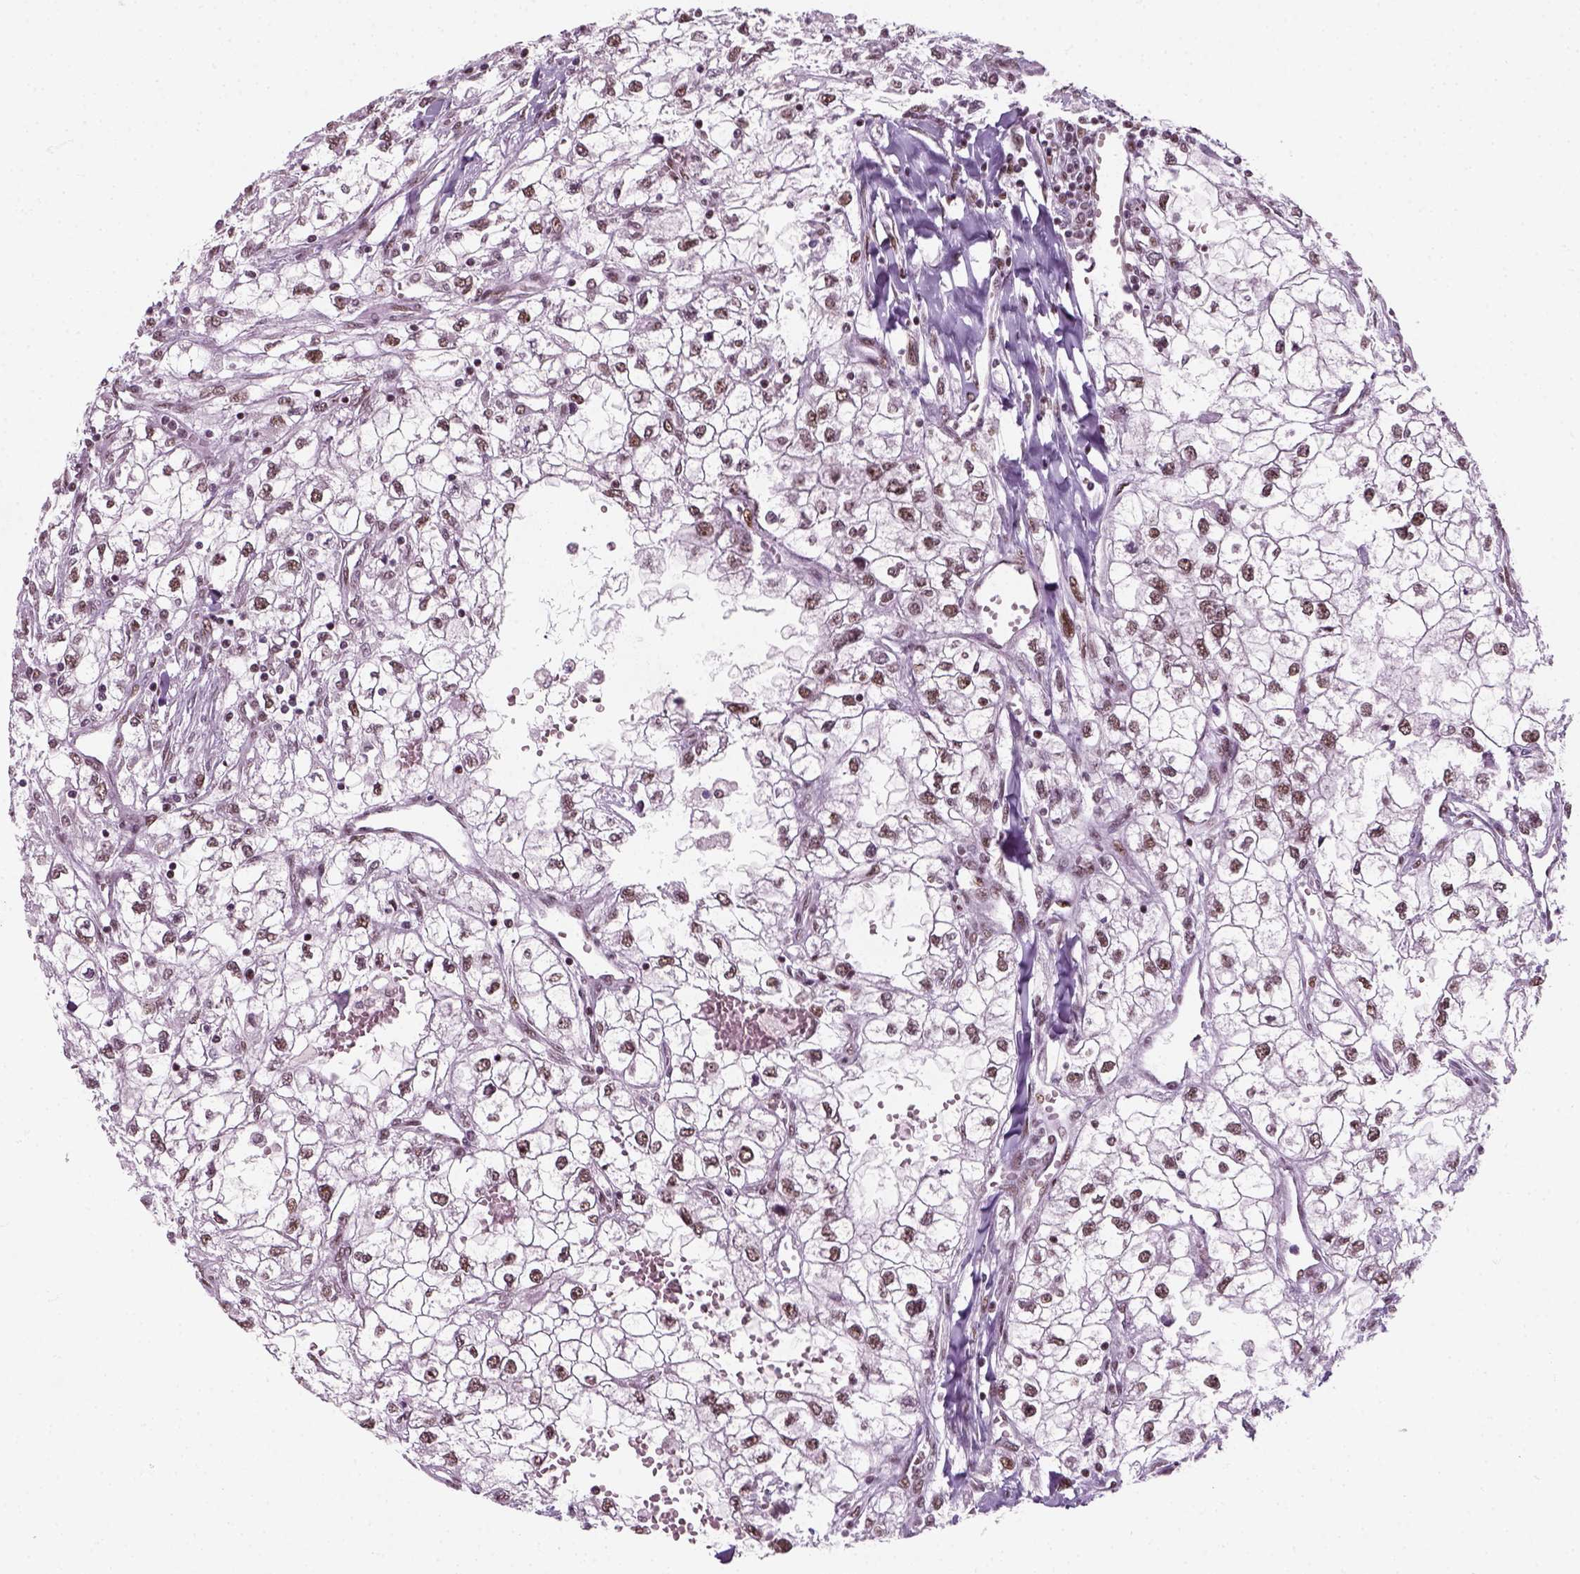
{"staining": {"intensity": "moderate", "quantity": "<25%", "location": "nuclear"}, "tissue": "renal cancer", "cell_type": "Tumor cells", "image_type": "cancer", "snomed": [{"axis": "morphology", "description": "Adenocarcinoma, NOS"}, {"axis": "topography", "description": "Kidney"}], "caption": "Moderate nuclear protein positivity is present in about <25% of tumor cells in renal adenocarcinoma.", "gene": "GTF2F1", "patient": {"sex": "male", "age": 59}}